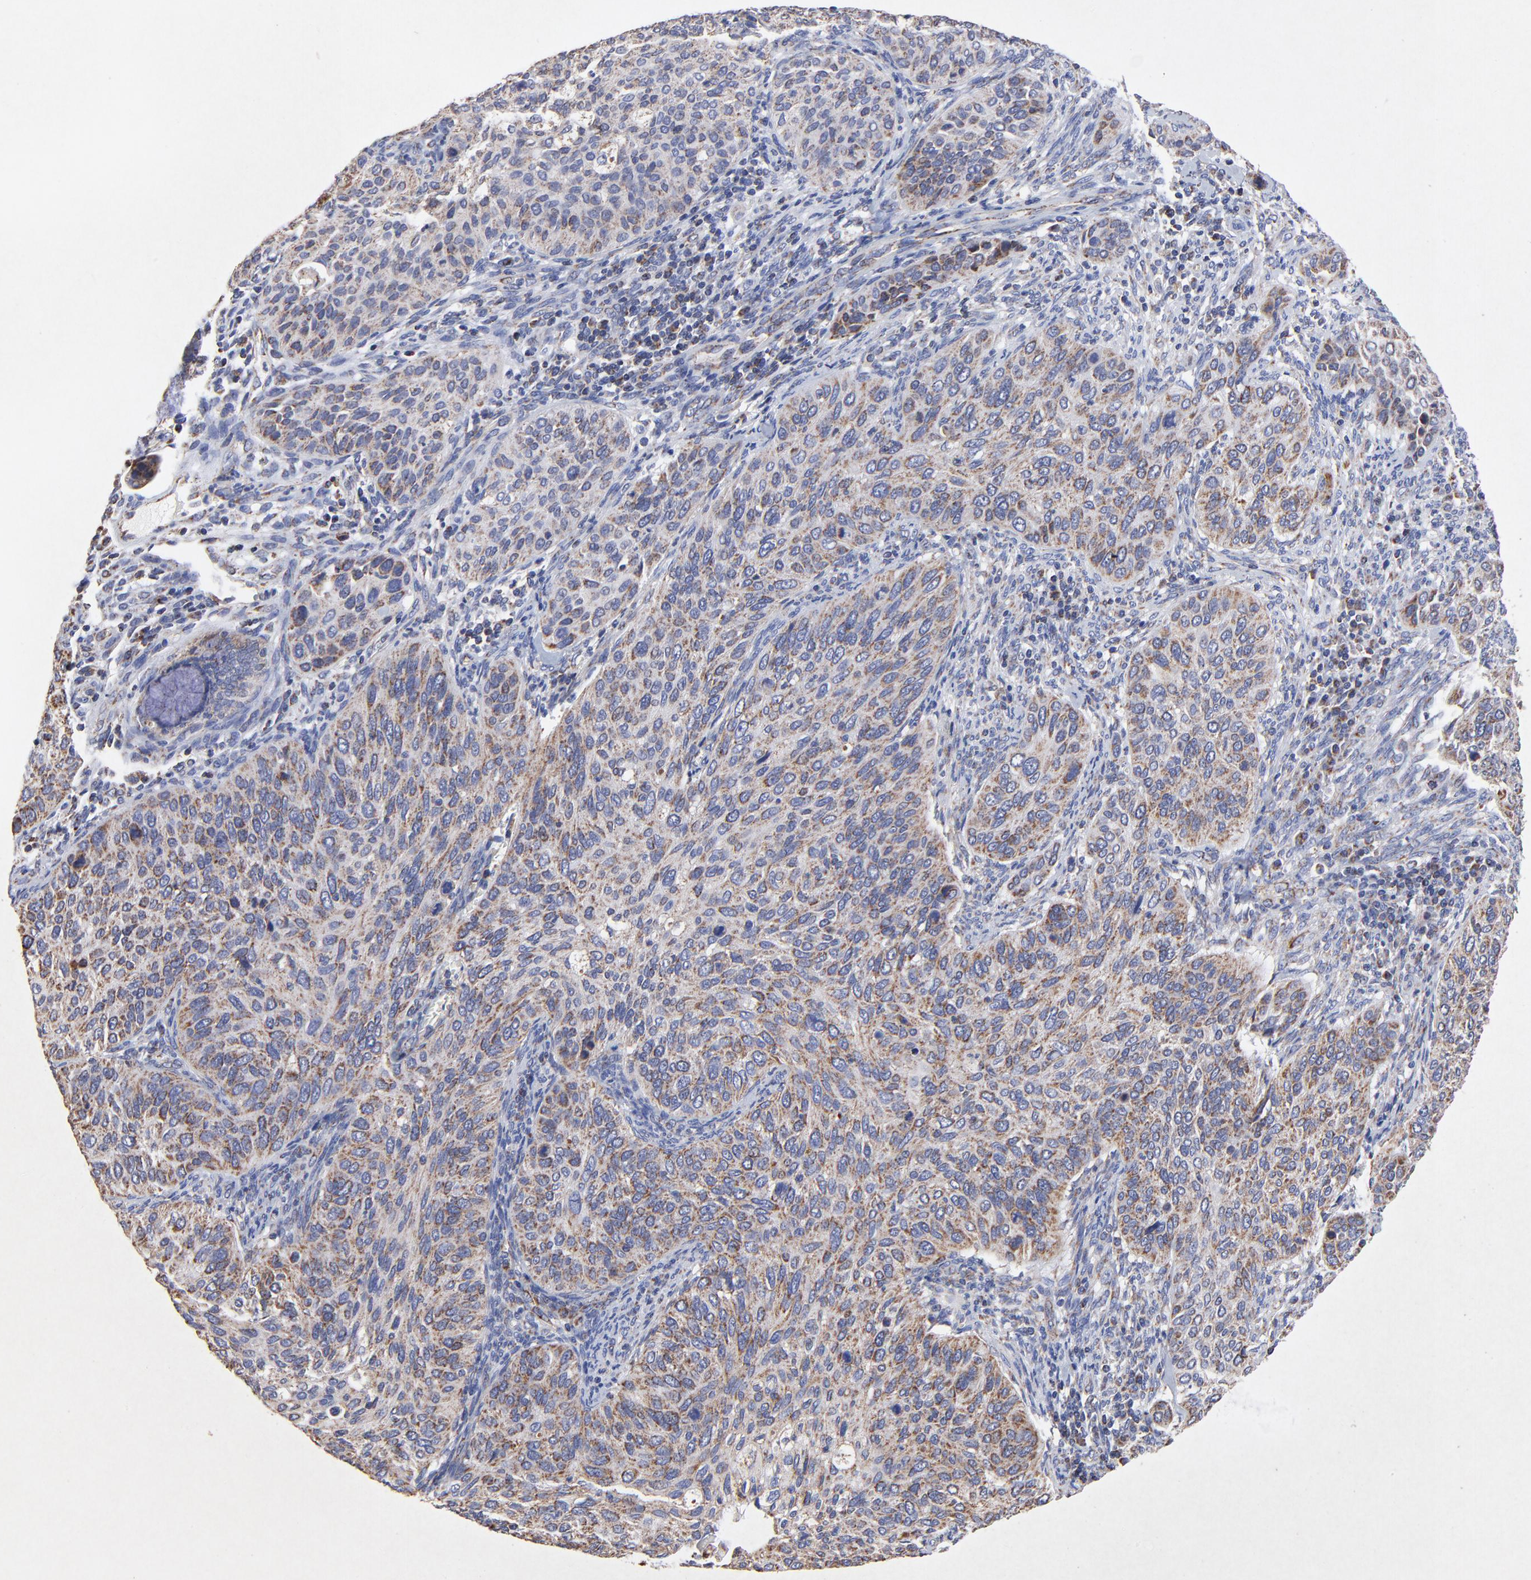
{"staining": {"intensity": "moderate", "quantity": ">75%", "location": "cytoplasmic/membranous"}, "tissue": "cervical cancer", "cell_type": "Tumor cells", "image_type": "cancer", "snomed": [{"axis": "morphology", "description": "Squamous cell carcinoma, NOS"}, {"axis": "topography", "description": "Cervix"}], "caption": "Immunohistochemistry photomicrograph of neoplastic tissue: squamous cell carcinoma (cervical) stained using immunohistochemistry shows medium levels of moderate protein expression localized specifically in the cytoplasmic/membranous of tumor cells, appearing as a cytoplasmic/membranous brown color.", "gene": "SSBP1", "patient": {"sex": "female", "age": 57}}